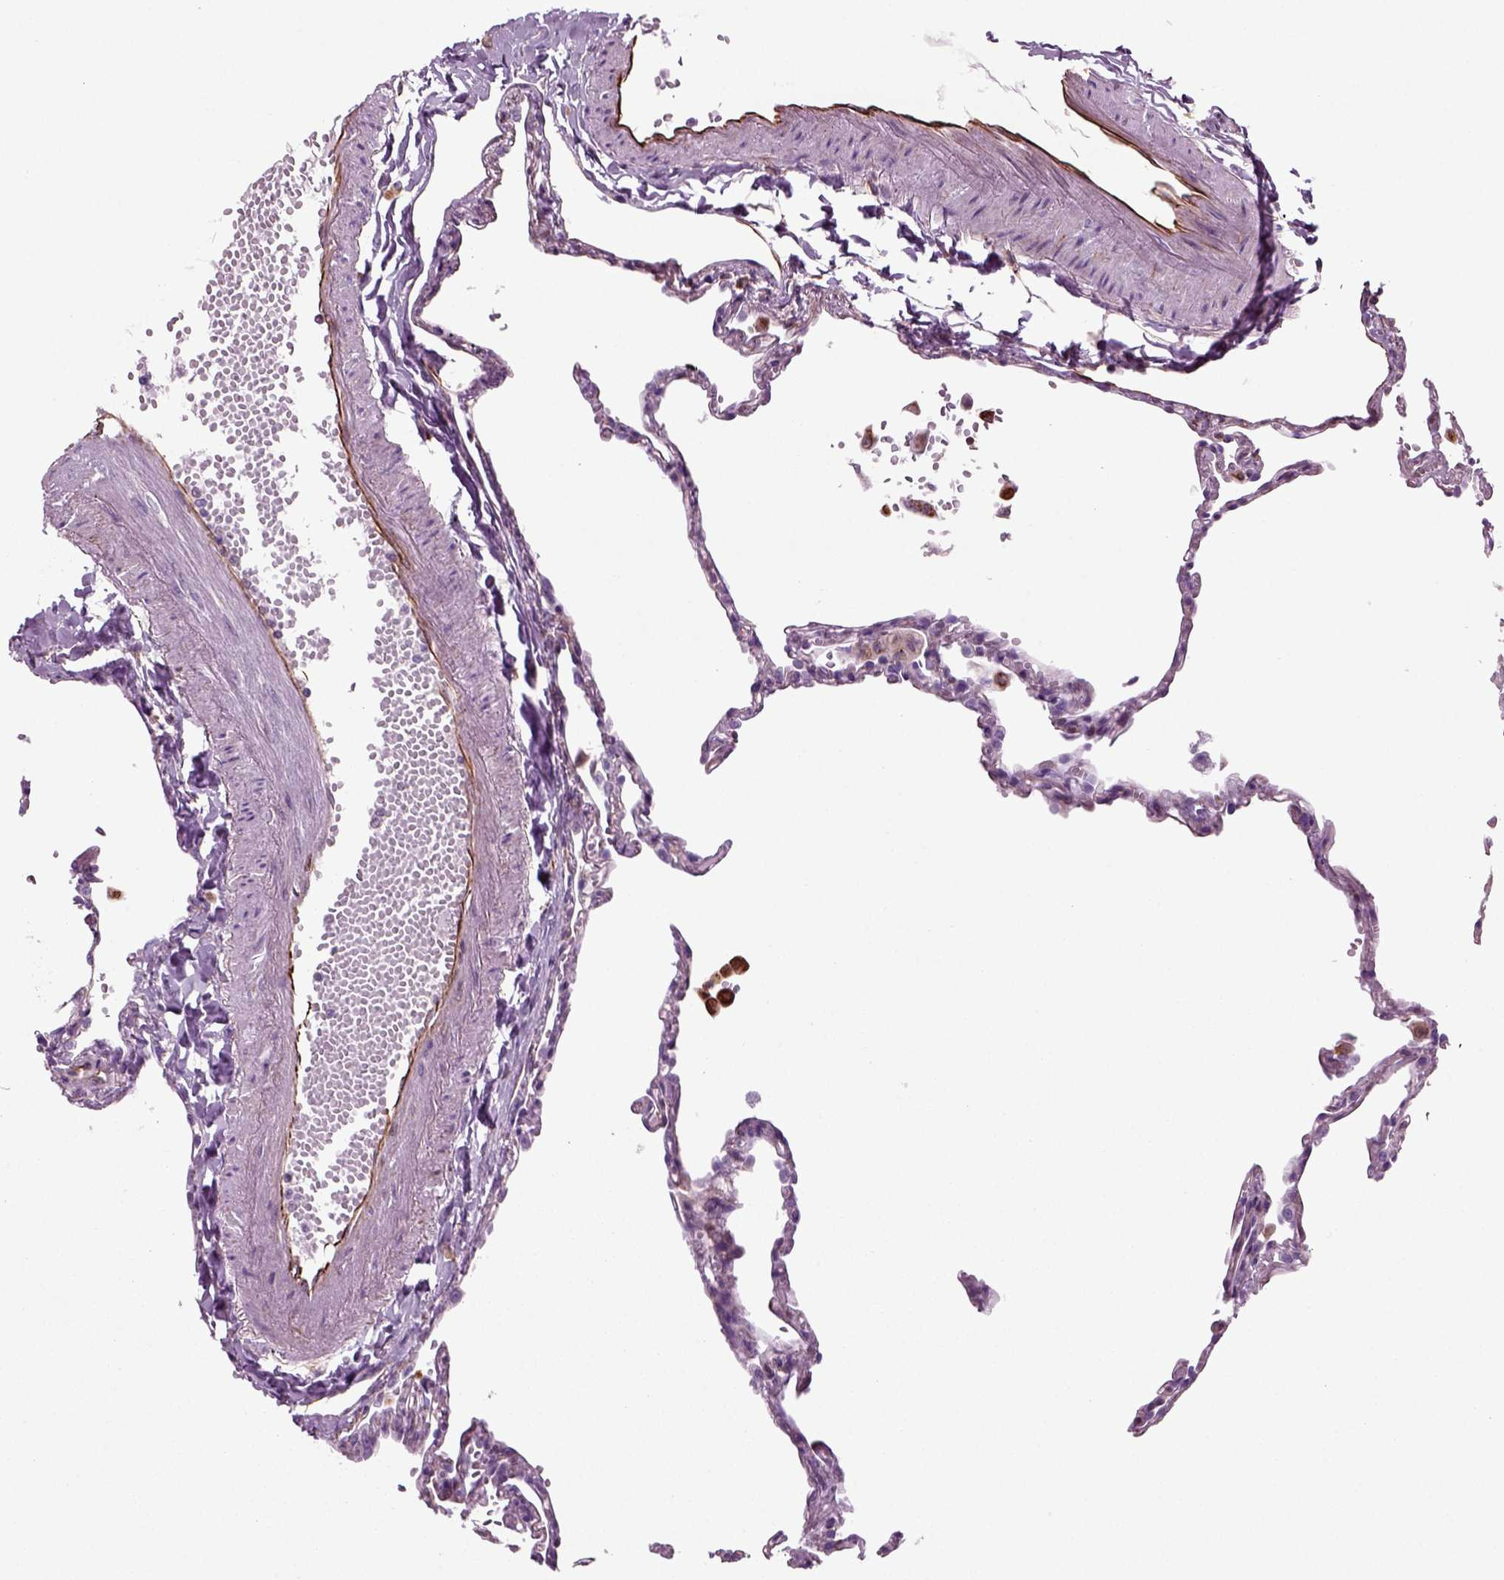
{"staining": {"intensity": "negative", "quantity": "none", "location": "none"}, "tissue": "lung", "cell_type": "Alveolar cells", "image_type": "normal", "snomed": [{"axis": "morphology", "description": "Normal tissue, NOS"}, {"axis": "topography", "description": "Lung"}], "caption": "Alveolar cells show no significant staining in normal lung. The staining was performed using DAB to visualize the protein expression in brown, while the nuclei were stained in blue with hematoxylin (Magnification: 20x).", "gene": "ACER3", "patient": {"sex": "male", "age": 78}}